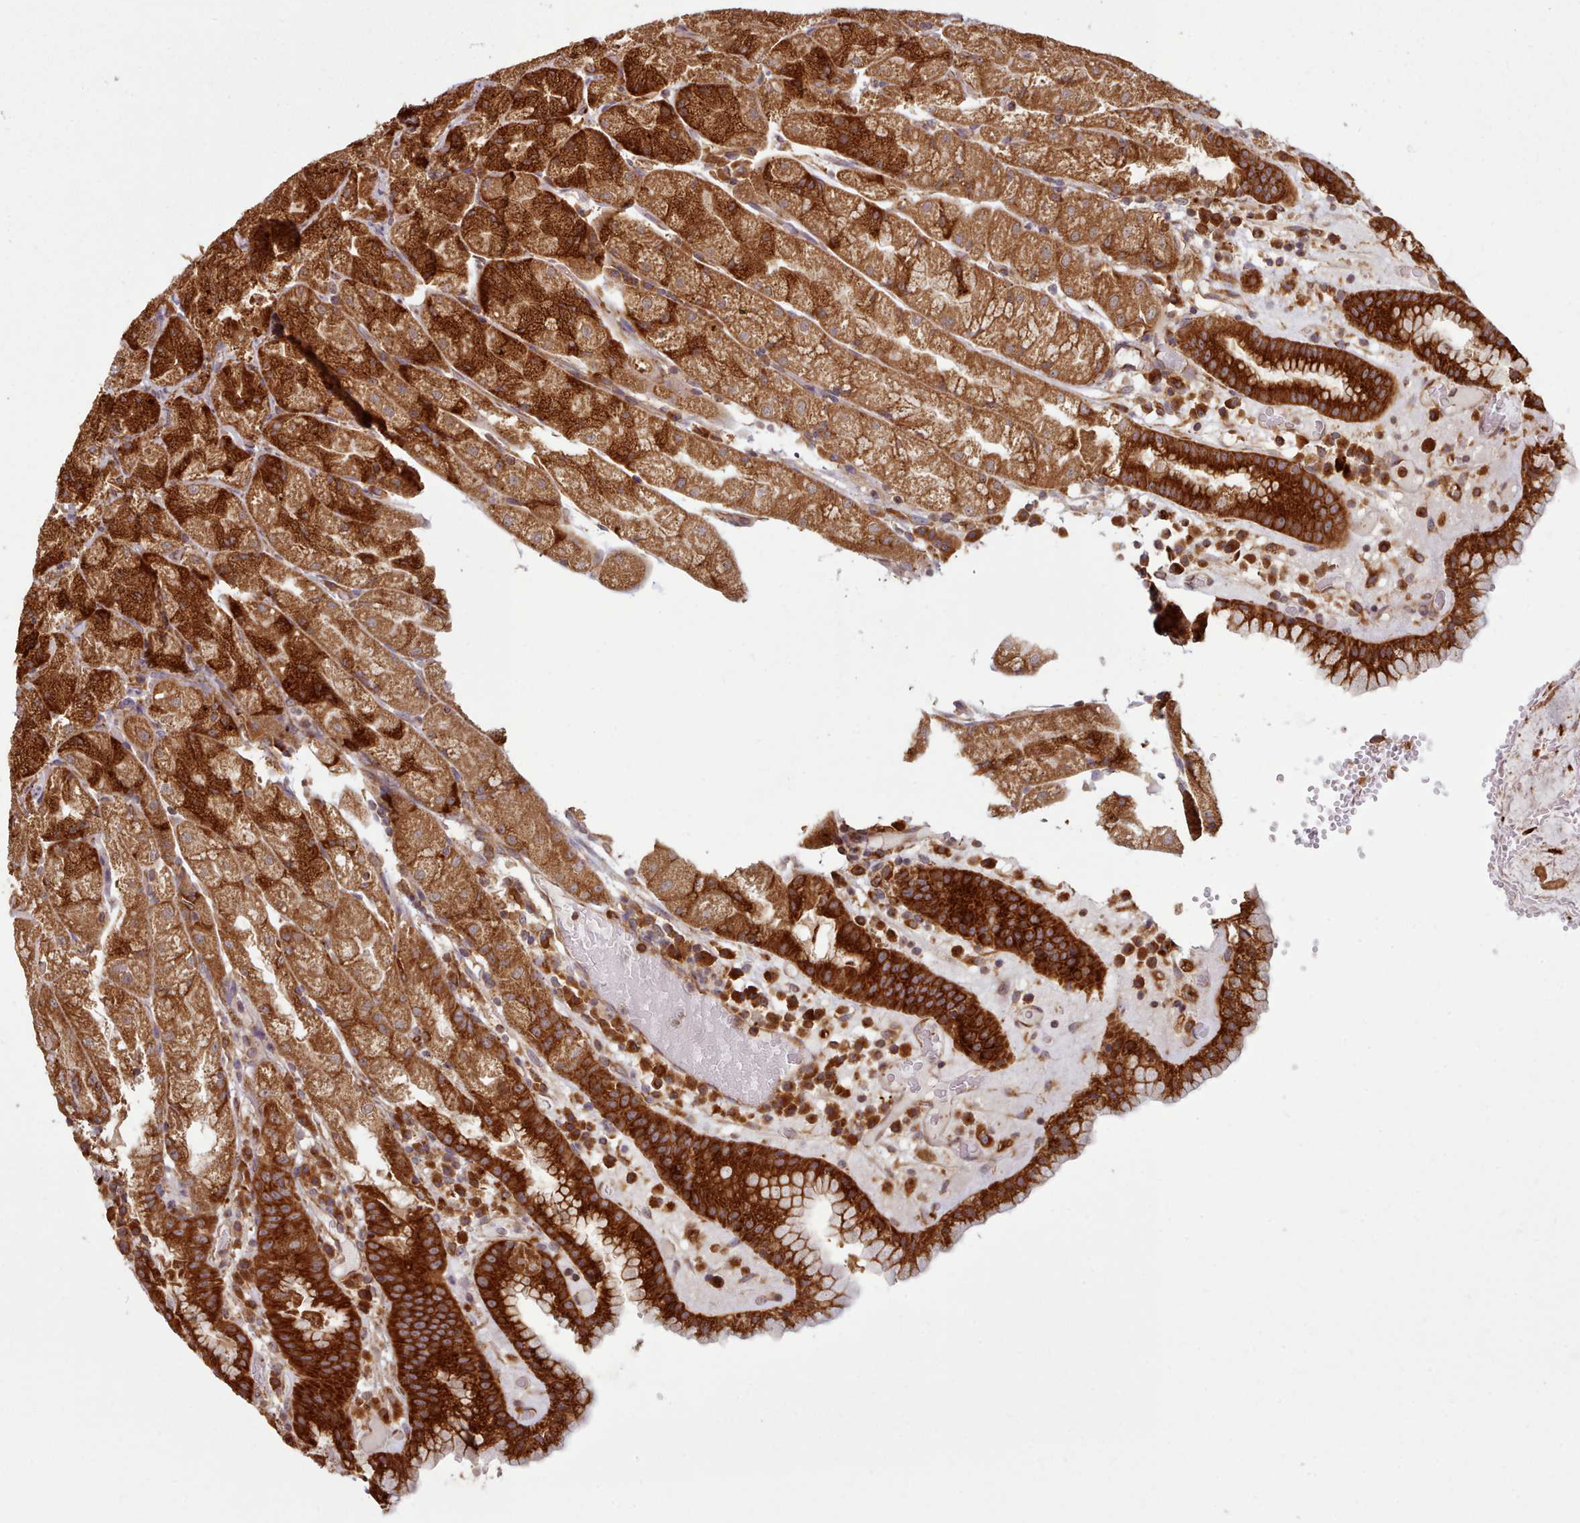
{"staining": {"intensity": "strong", "quantity": ">75%", "location": "cytoplasmic/membranous"}, "tissue": "stomach", "cell_type": "Glandular cells", "image_type": "normal", "snomed": [{"axis": "morphology", "description": "Normal tissue, NOS"}, {"axis": "topography", "description": "Stomach, upper"}], "caption": "Immunohistochemical staining of unremarkable stomach displays high levels of strong cytoplasmic/membranous staining in approximately >75% of glandular cells. (DAB IHC with brightfield microscopy, high magnification).", "gene": "CRYBG1", "patient": {"sex": "male", "age": 52}}